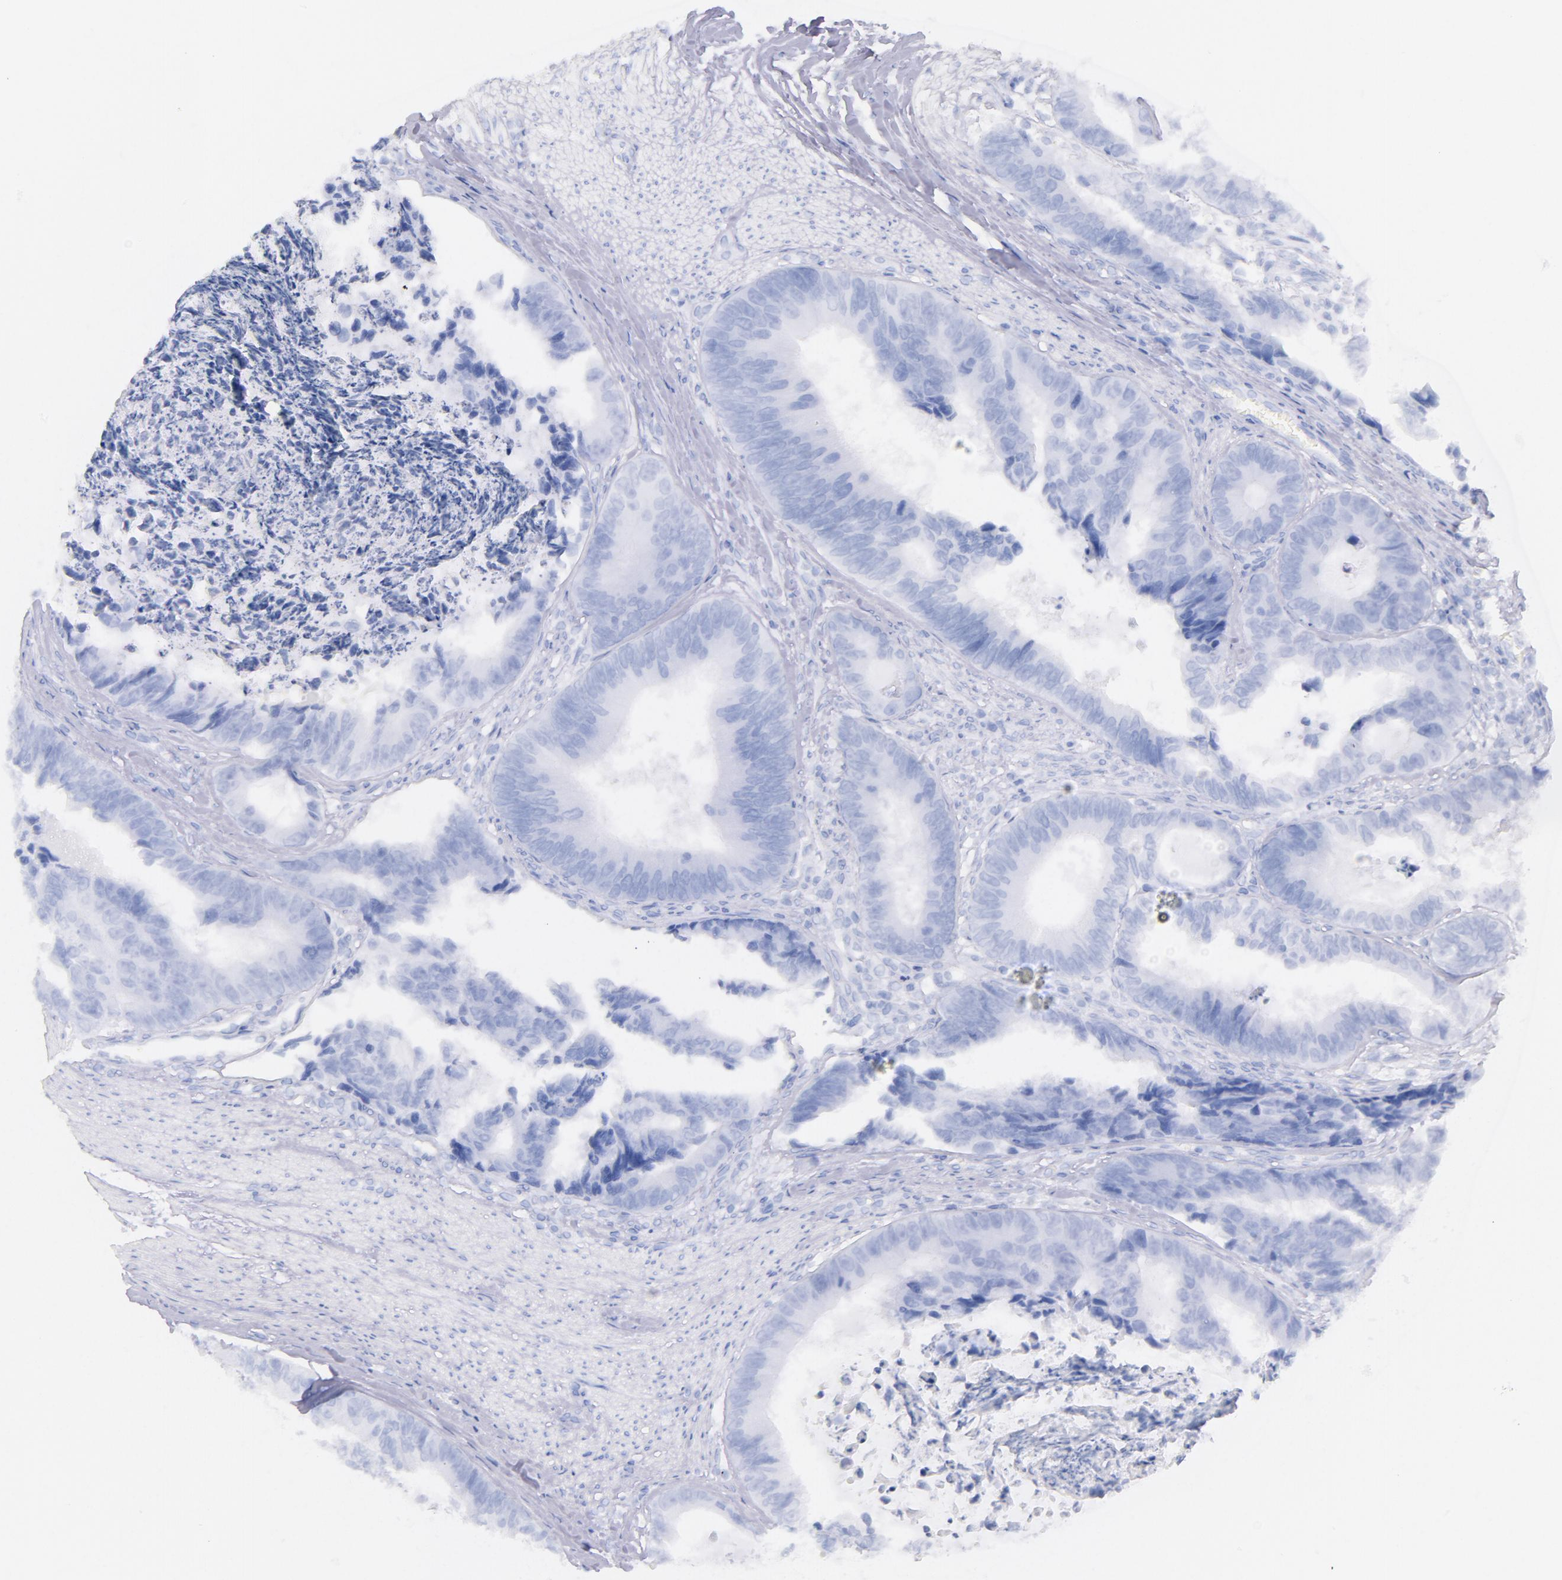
{"staining": {"intensity": "negative", "quantity": "none", "location": "none"}, "tissue": "colorectal cancer", "cell_type": "Tumor cells", "image_type": "cancer", "snomed": [{"axis": "morphology", "description": "Adenocarcinoma, NOS"}, {"axis": "topography", "description": "Rectum"}], "caption": "A high-resolution micrograph shows IHC staining of colorectal adenocarcinoma, which exhibits no significant staining in tumor cells.", "gene": "CD44", "patient": {"sex": "female", "age": 98}}